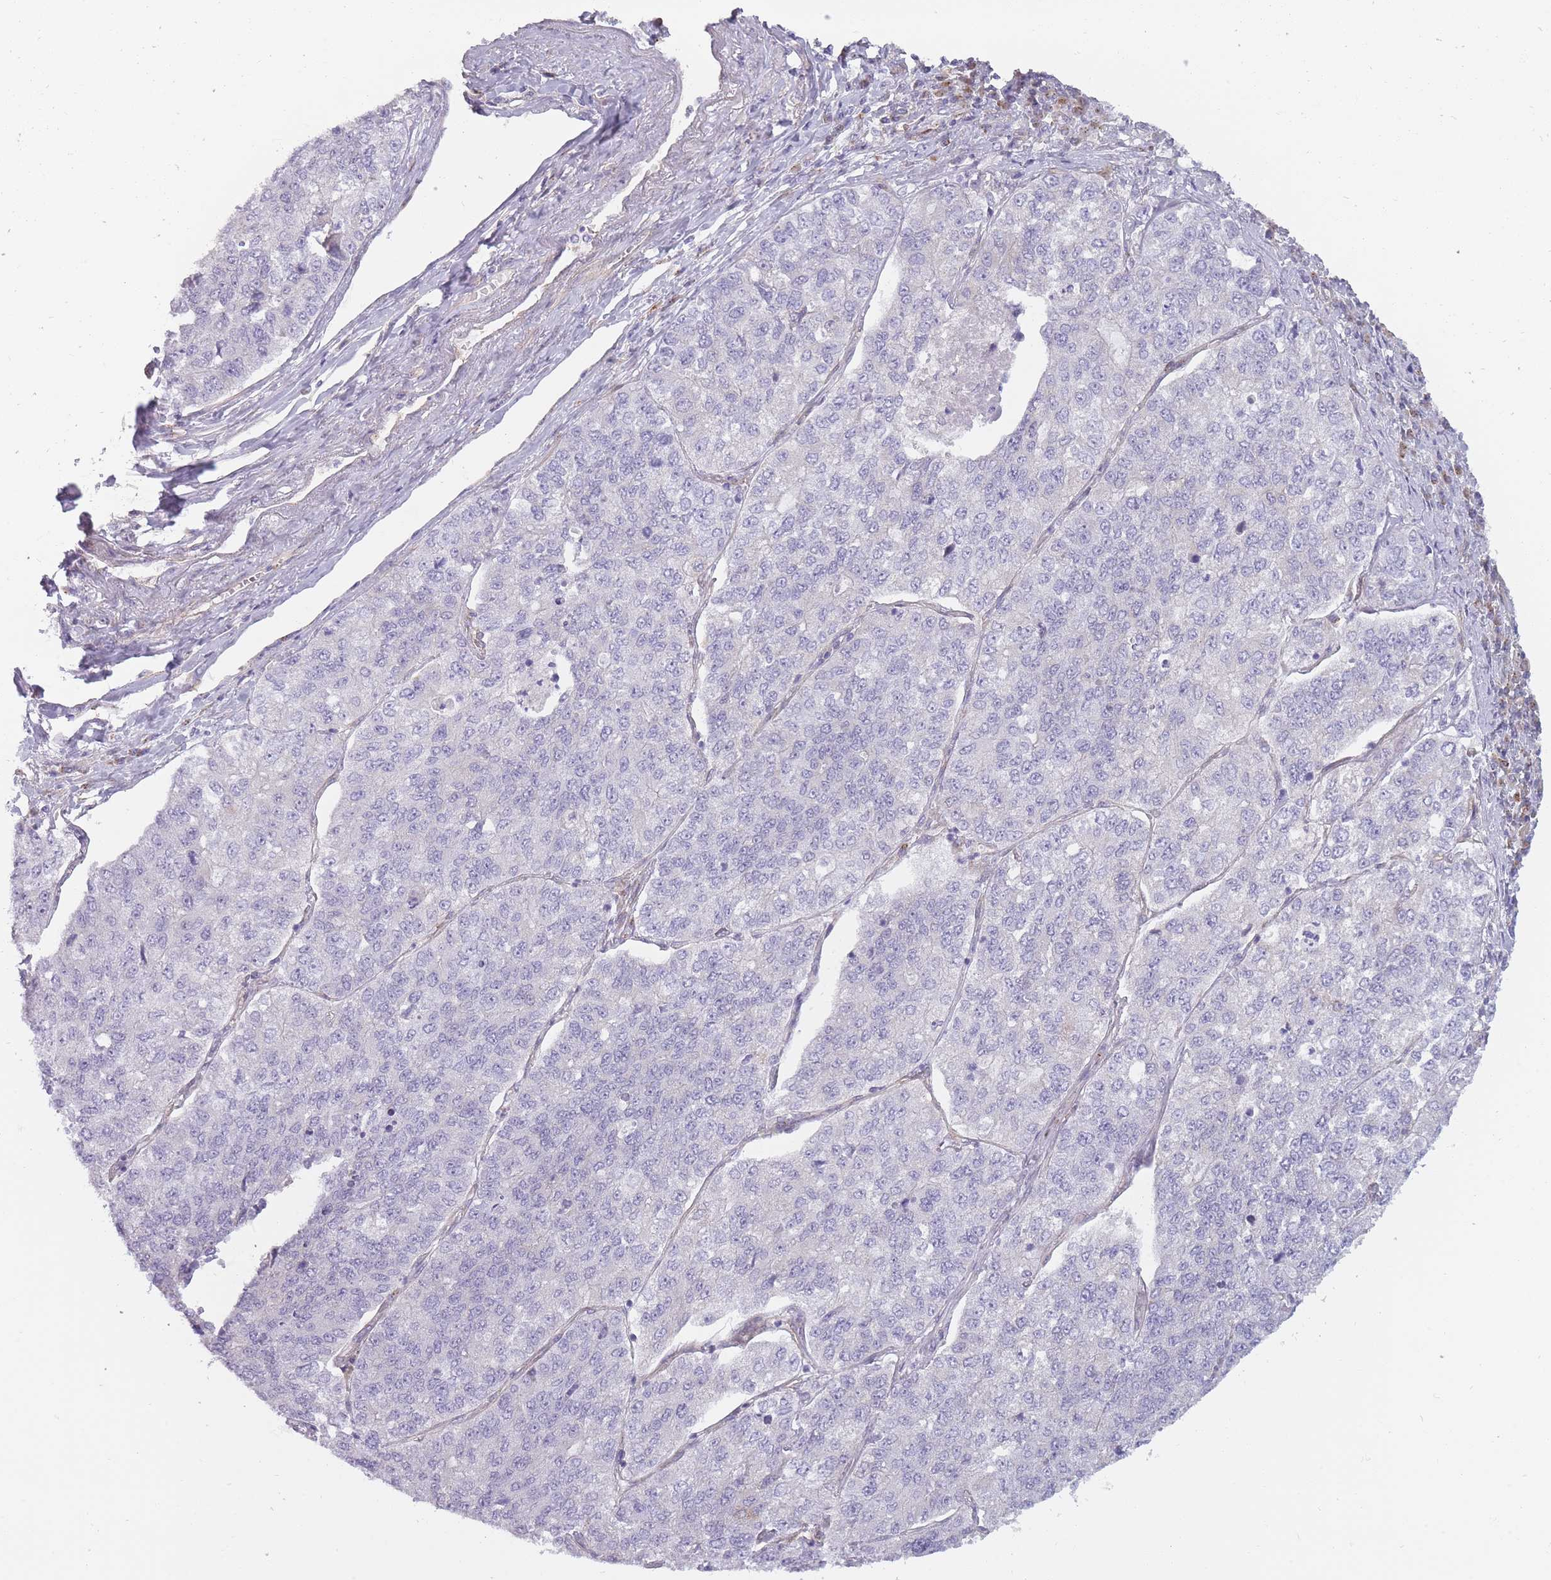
{"staining": {"intensity": "negative", "quantity": "none", "location": "none"}, "tissue": "lung cancer", "cell_type": "Tumor cells", "image_type": "cancer", "snomed": [{"axis": "morphology", "description": "Adenocarcinoma, NOS"}, {"axis": "topography", "description": "Lung"}], "caption": "This is an immunohistochemistry histopathology image of lung cancer (adenocarcinoma). There is no expression in tumor cells.", "gene": "PGRMC2", "patient": {"sex": "male", "age": 49}}